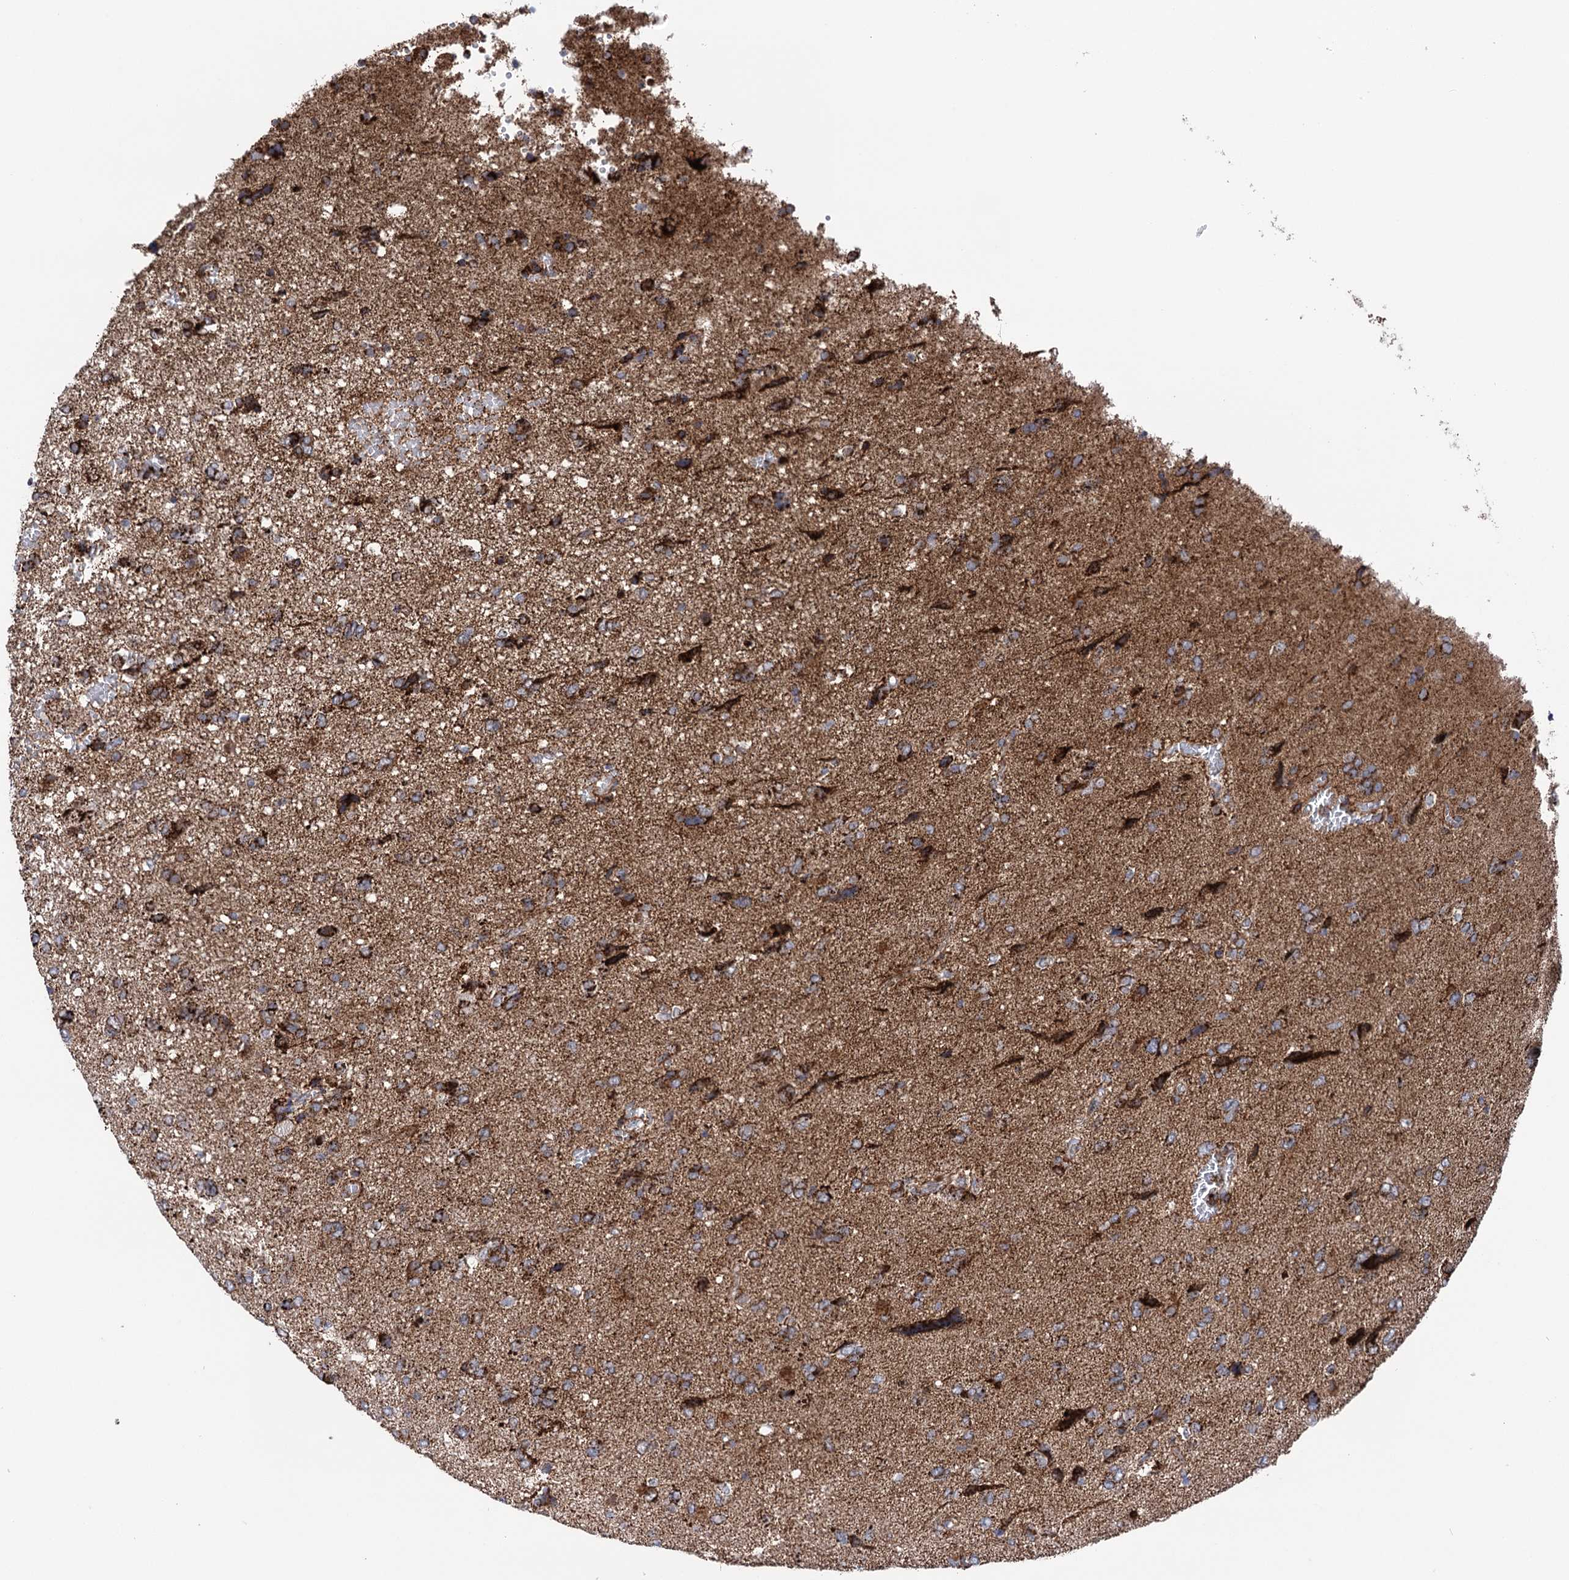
{"staining": {"intensity": "strong", "quantity": "25%-75%", "location": "cytoplasmic/membranous"}, "tissue": "glioma", "cell_type": "Tumor cells", "image_type": "cancer", "snomed": [{"axis": "morphology", "description": "Glioma, malignant, High grade"}, {"axis": "topography", "description": "Brain"}], "caption": "High-power microscopy captured an immunohistochemistry micrograph of high-grade glioma (malignant), revealing strong cytoplasmic/membranous staining in about 25%-75% of tumor cells.", "gene": "SUCLA2", "patient": {"sex": "female", "age": 59}}